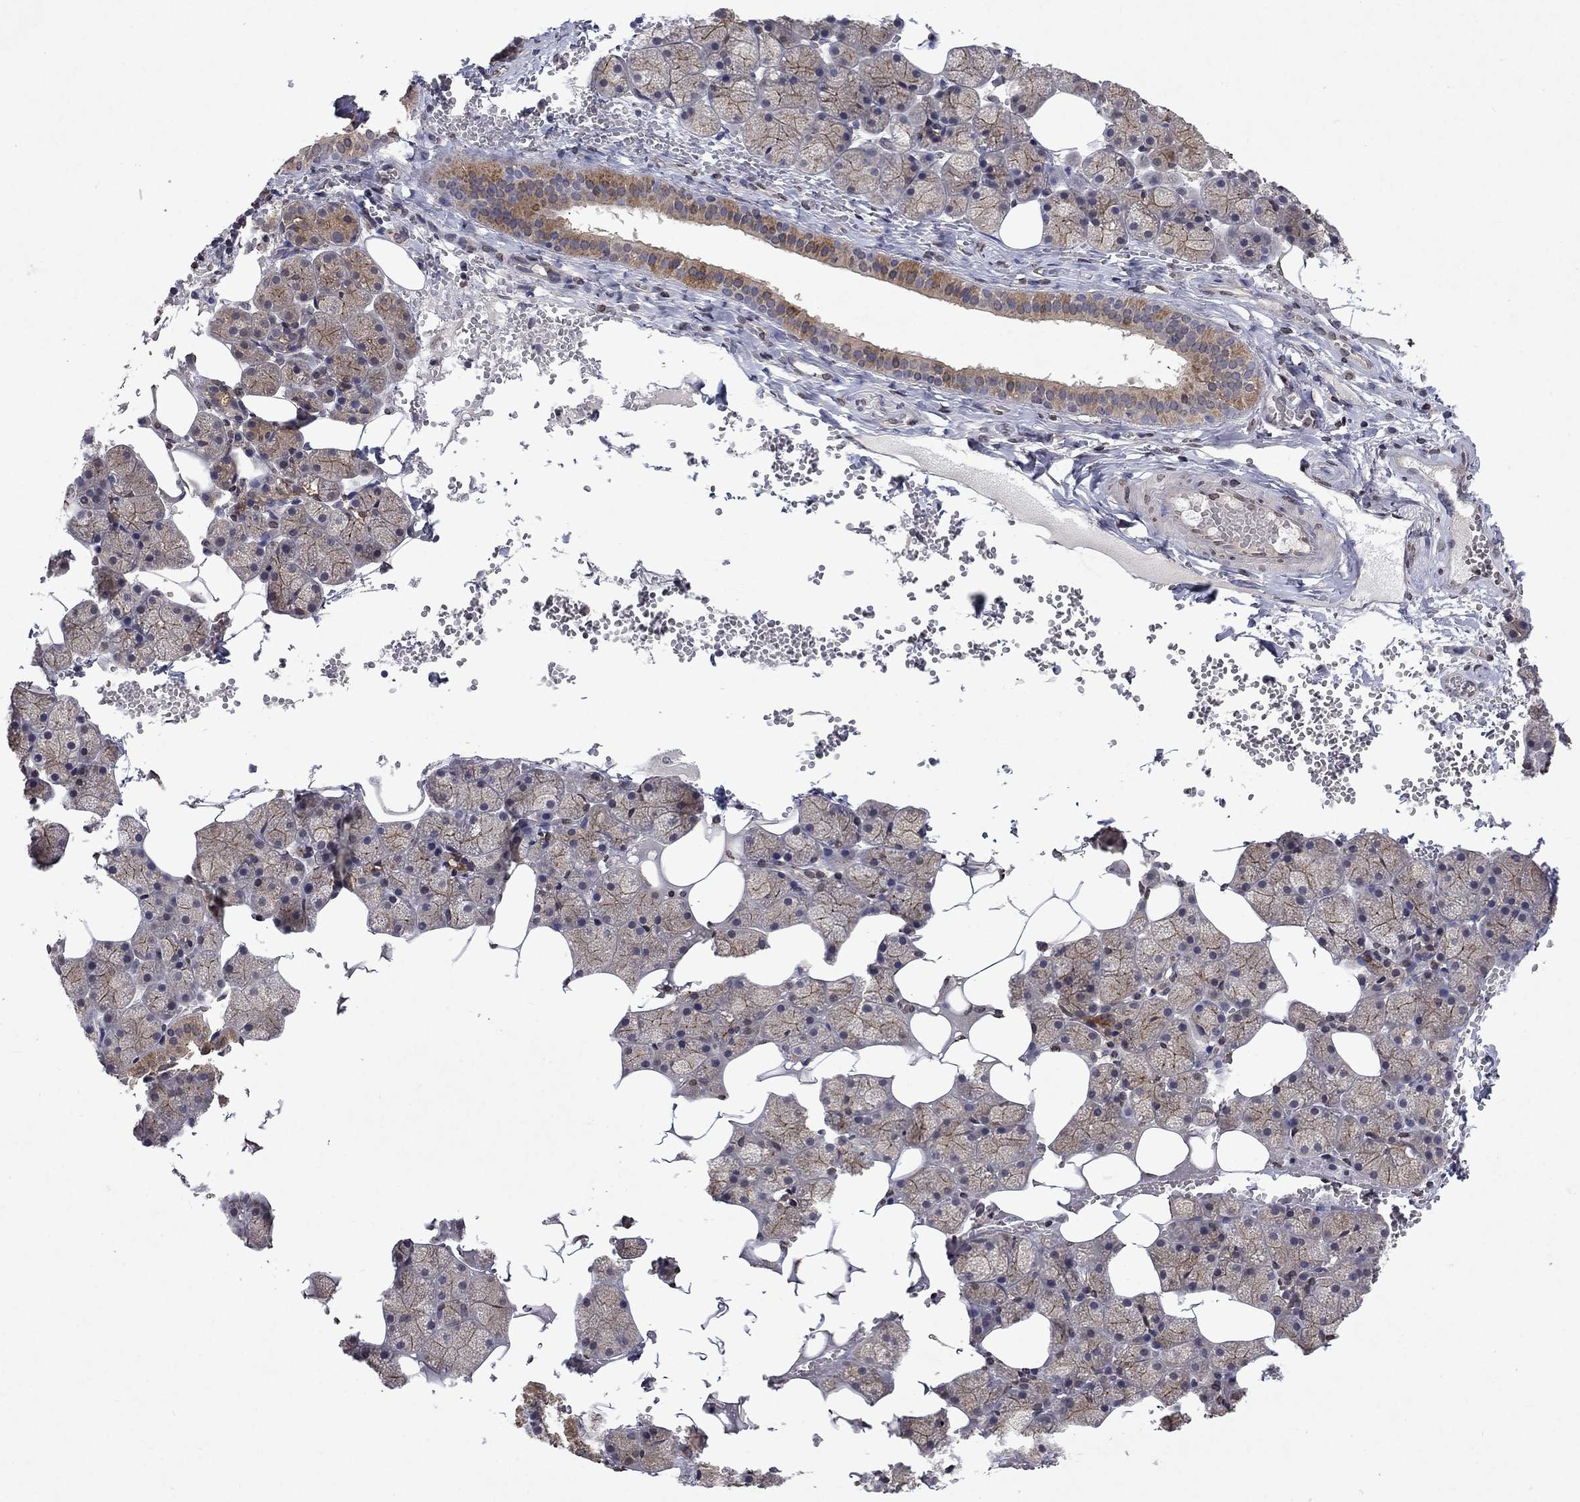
{"staining": {"intensity": "strong", "quantity": "<25%", "location": "cytoplasmic/membranous"}, "tissue": "salivary gland", "cell_type": "Glandular cells", "image_type": "normal", "snomed": [{"axis": "morphology", "description": "Normal tissue, NOS"}, {"axis": "topography", "description": "Salivary gland"}], "caption": "Immunohistochemistry (IHC) photomicrograph of normal human salivary gland stained for a protein (brown), which demonstrates medium levels of strong cytoplasmic/membranous positivity in approximately <25% of glandular cells.", "gene": "TTC38", "patient": {"sex": "male", "age": 38}}